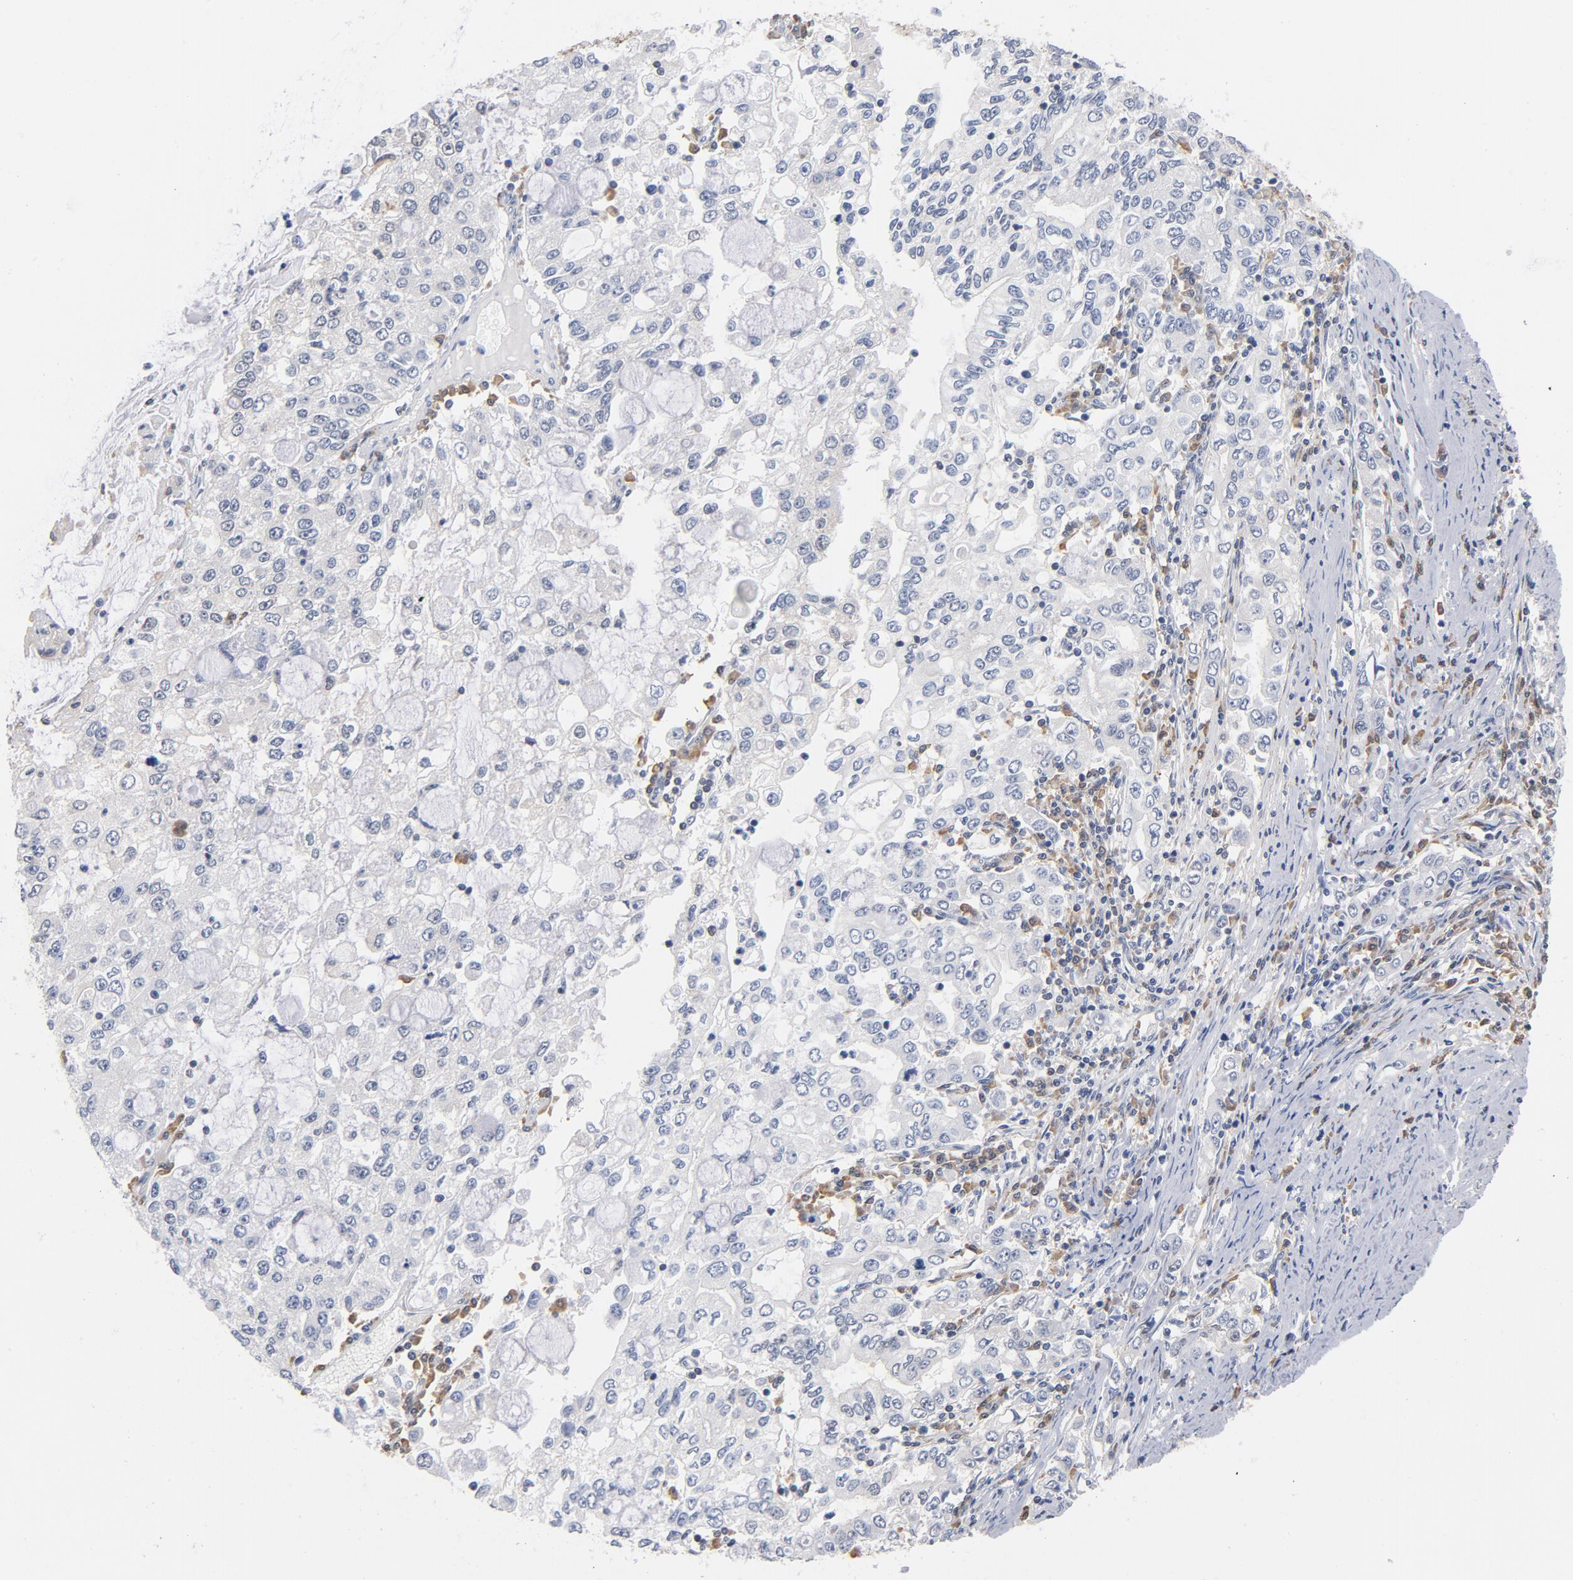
{"staining": {"intensity": "negative", "quantity": "none", "location": "none"}, "tissue": "stomach cancer", "cell_type": "Tumor cells", "image_type": "cancer", "snomed": [{"axis": "morphology", "description": "Adenocarcinoma, NOS"}, {"axis": "topography", "description": "Stomach, lower"}], "caption": "IHC image of human stomach cancer stained for a protein (brown), which displays no staining in tumor cells.", "gene": "MIF", "patient": {"sex": "female", "age": 72}}